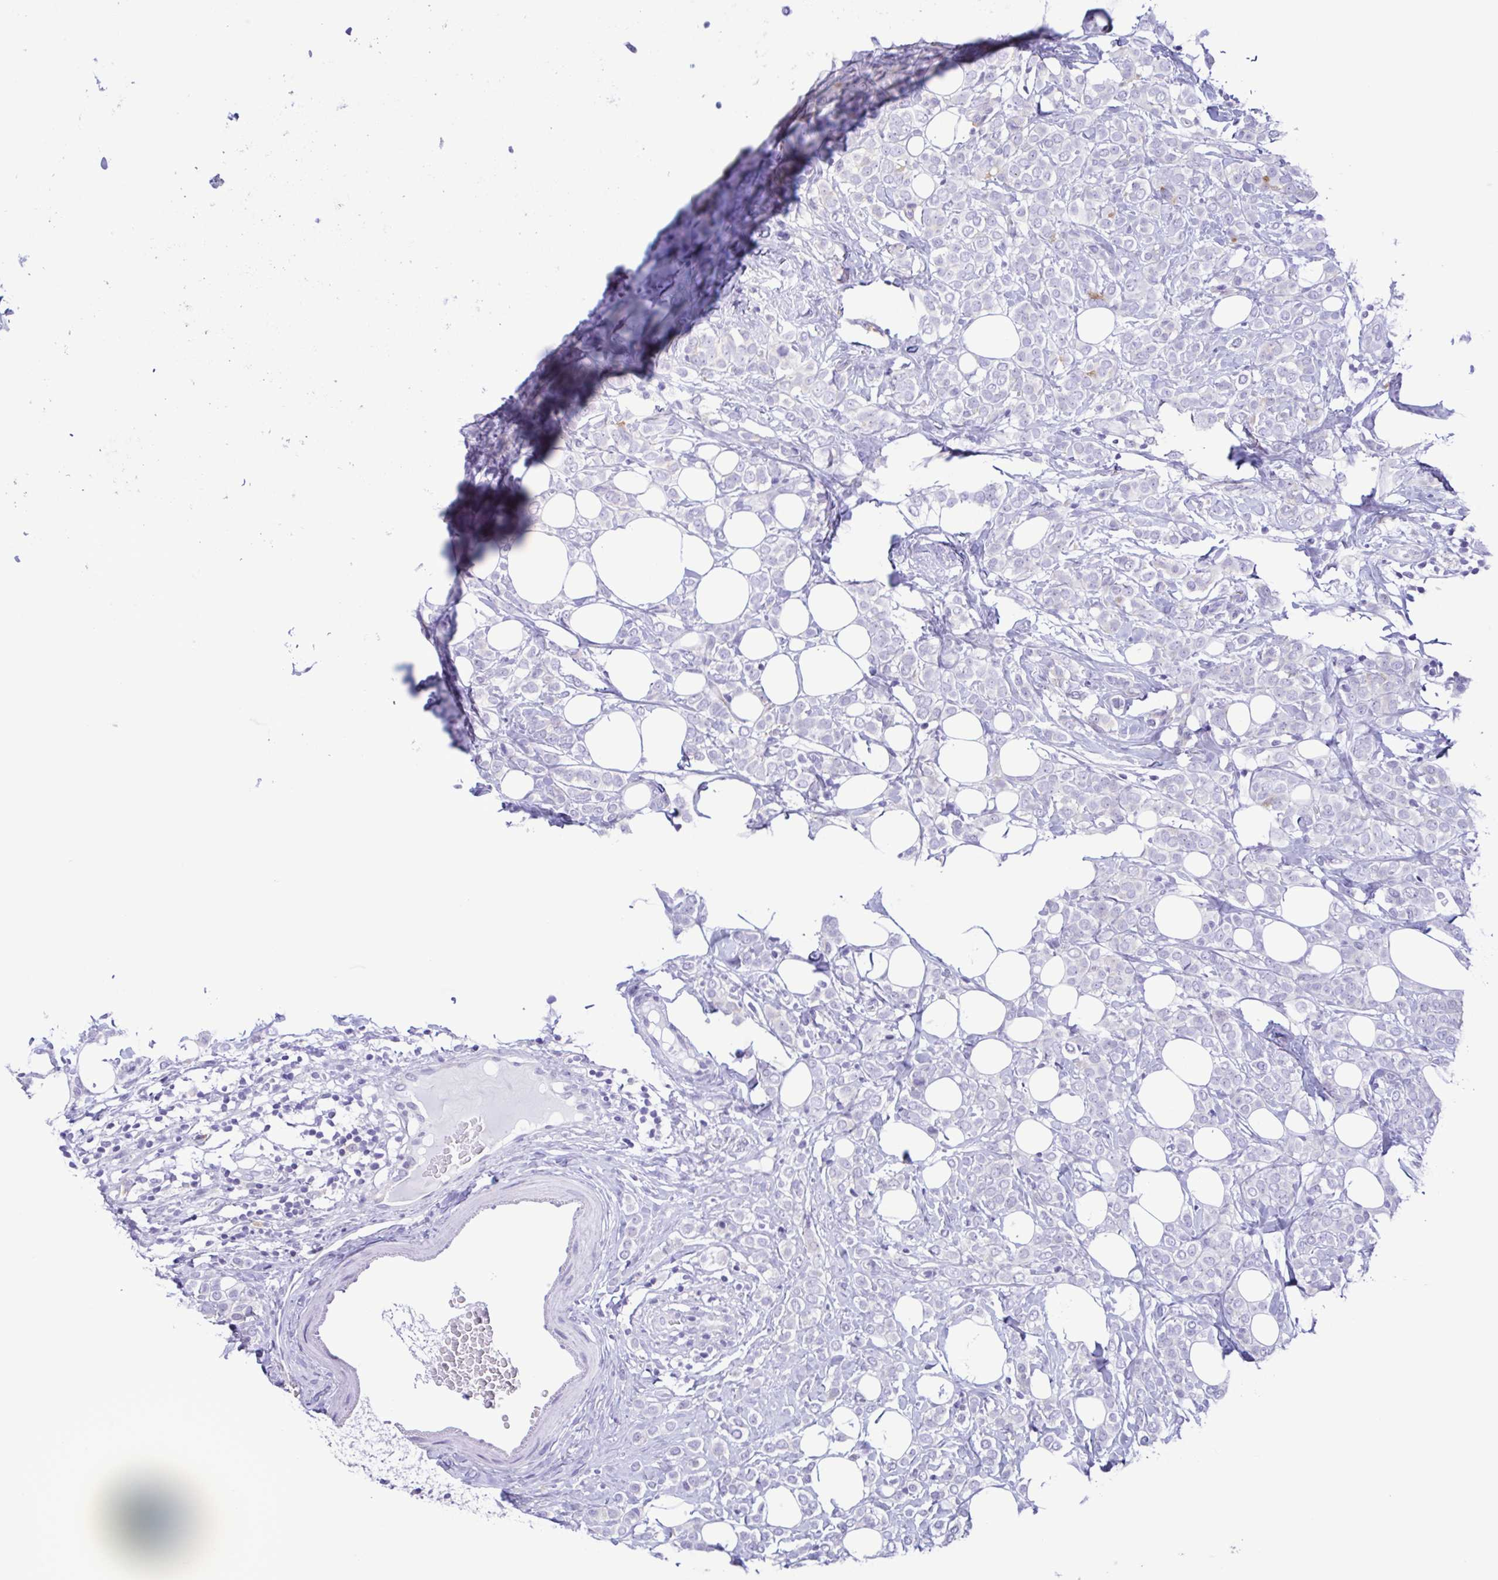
{"staining": {"intensity": "negative", "quantity": "none", "location": "none"}, "tissue": "breast cancer", "cell_type": "Tumor cells", "image_type": "cancer", "snomed": [{"axis": "morphology", "description": "Lobular carcinoma"}, {"axis": "topography", "description": "Breast"}], "caption": "Tumor cells show no significant protein positivity in breast lobular carcinoma. The staining is performed using DAB brown chromogen with nuclei counter-stained in using hematoxylin.", "gene": "TNNI3", "patient": {"sex": "female", "age": 49}}